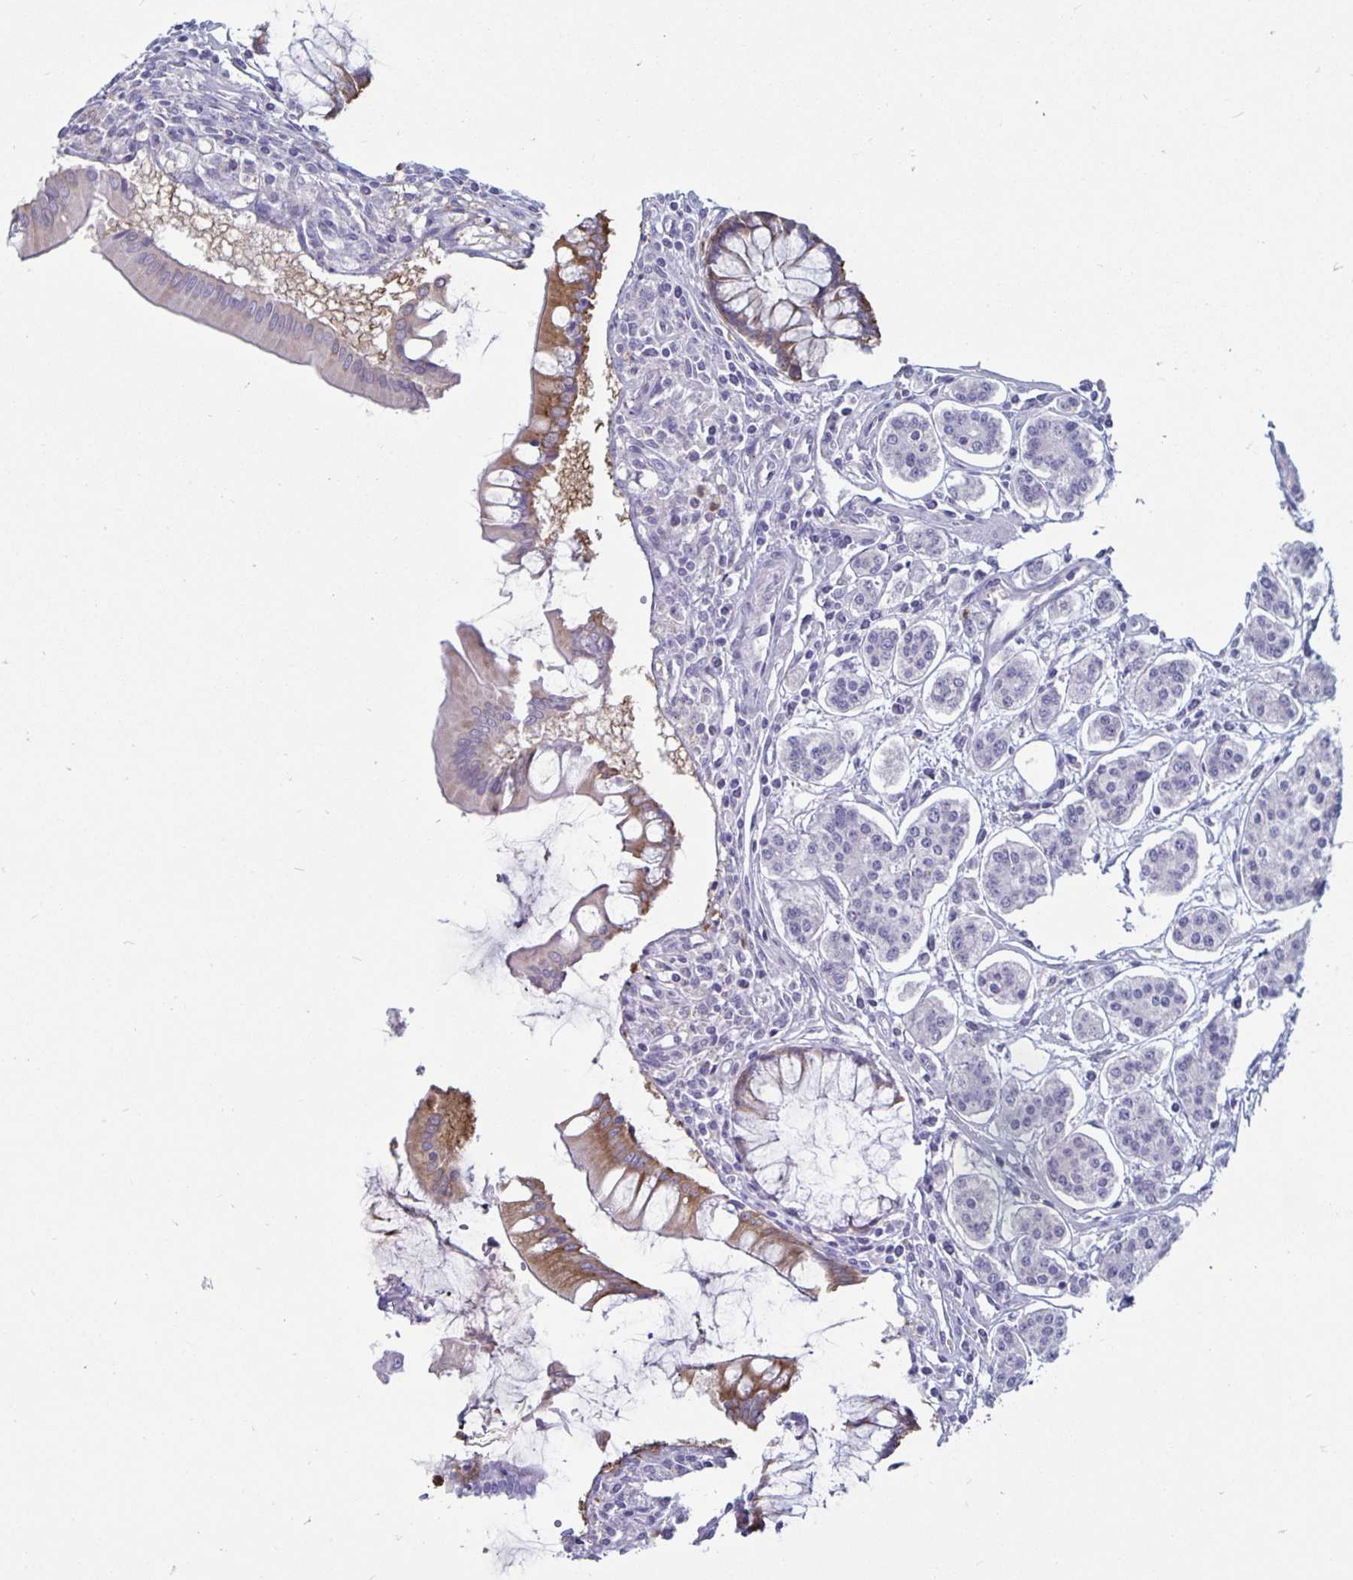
{"staining": {"intensity": "negative", "quantity": "none", "location": "none"}, "tissue": "carcinoid", "cell_type": "Tumor cells", "image_type": "cancer", "snomed": [{"axis": "morphology", "description": "Carcinoid, malignant, NOS"}, {"axis": "topography", "description": "Small intestine"}], "caption": "Immunohistochemical staining of carcinoid (malignant) reveals no significant expression in tumor cells.", "gene": "PLCB3", "patient": {"sex": "female", "age": 65}}